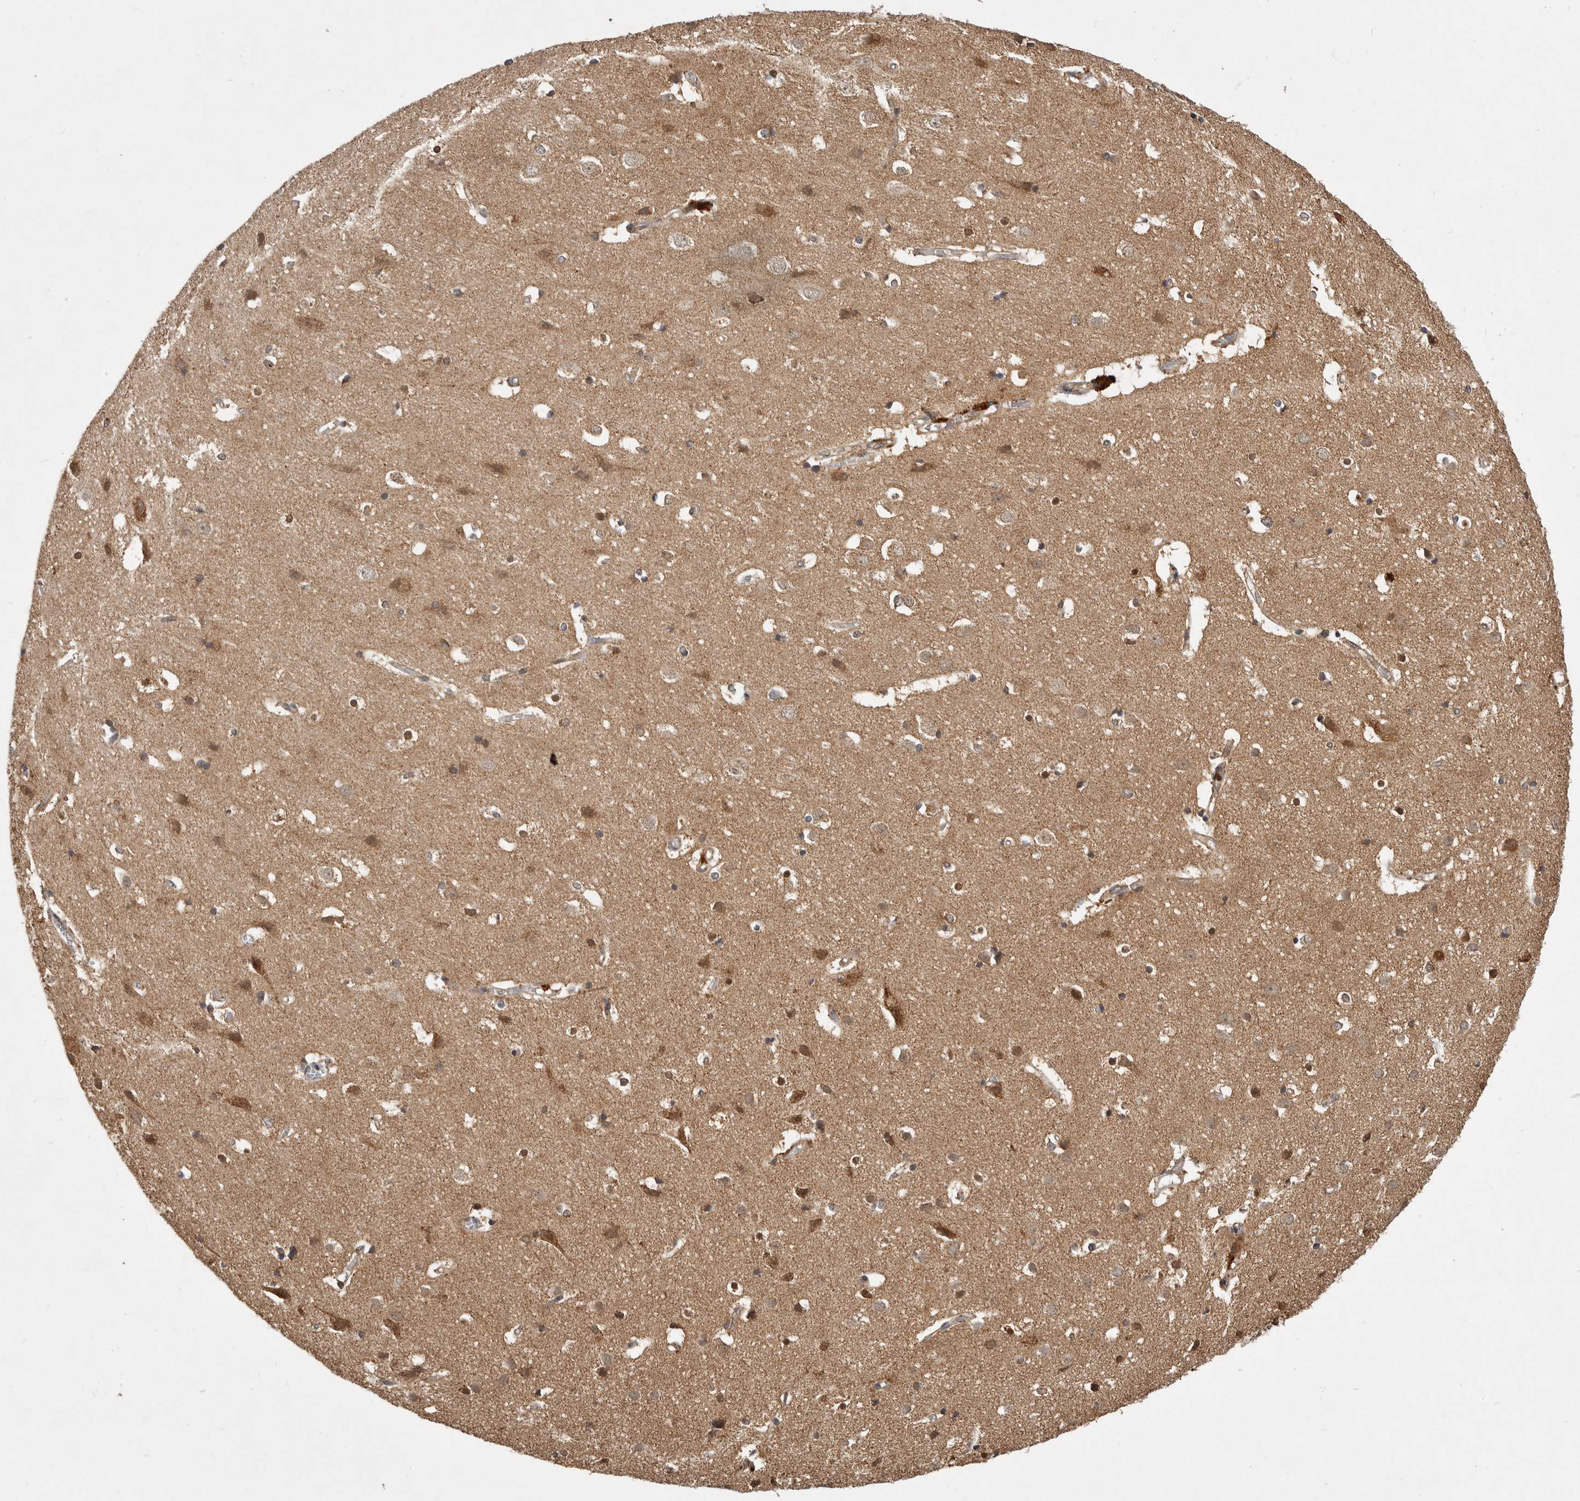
{"staining": {"intensity": "weak", "quantity": ">75%", "location": "cytoplasmic/membranous"}, "tissue": "cerebral cortex", "cell_type": "Endothelial cells", "image_type": "normal", "snomed": [{"axis": "morphology", "description": "Normal tissue, NOS"}, {"axis": "topography", "description": "Cerebral cortex"}], "caption": "Human cerebral cortex stained with a brown dye displays weak cytoplasmic/membranous positive positivity in about >75% of endothelial cells.", "gene": "KYAT3", "patient": {"sex": "male", "age": 54}}